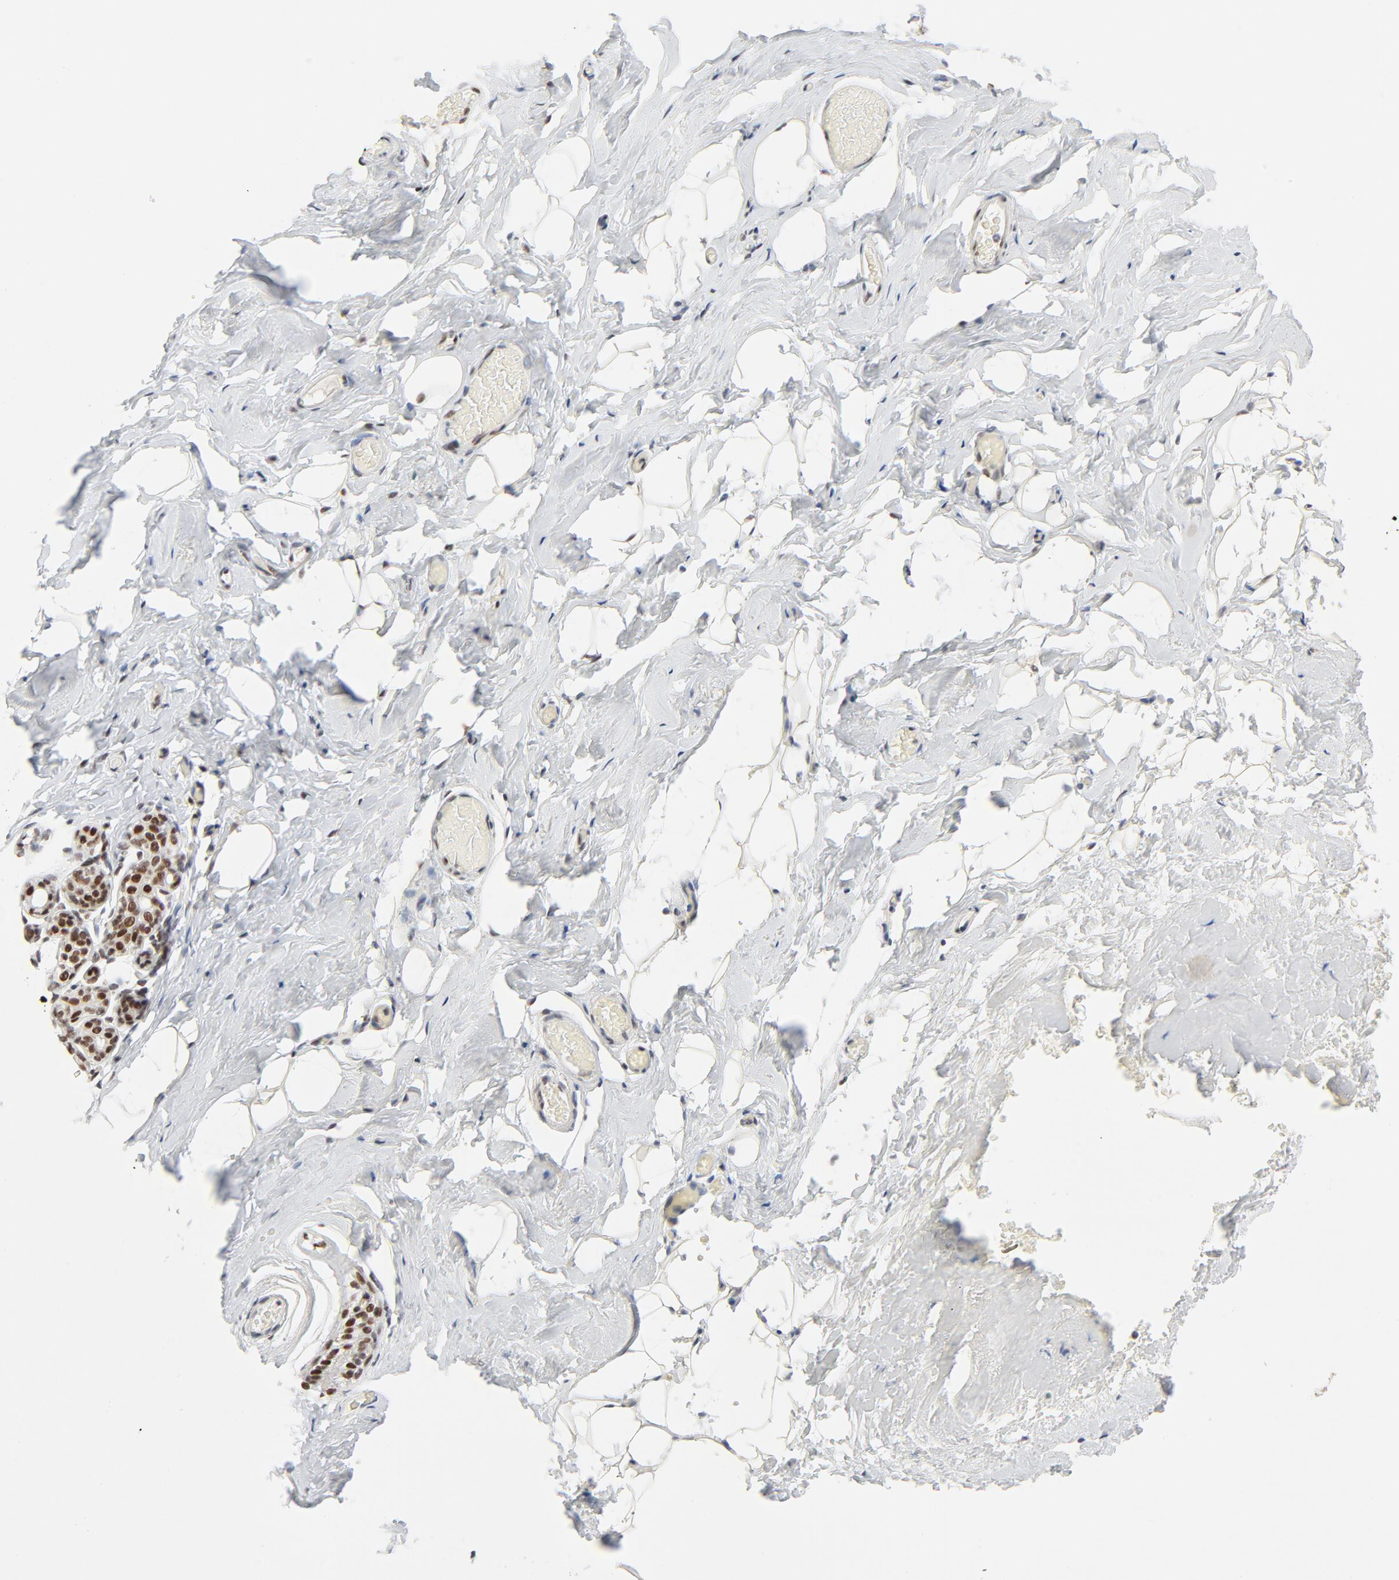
{"staining": {"intensity": "strong", "quantity": ">75%", "location": "nuclear"}, "tissue": "breast", "cell_type": "Adipocytes", "image_type": "normal", "snomed": [{"axis": "morphology", "description": "Normal tissue, NOS"}, {"axis": "topography", "description": "Breast"}, {"axis": "topography", "description": "Soft tissue"}], "caption": "IHC micrograph of normal breast: human breast stained using IHC shows high levels of strong protein expression localized specifically in the nuclear of adipocytes, appearing as a nuclear brown color.", "gene": "GTF2H1", "patient": {"sex": "female", "age": 75}}